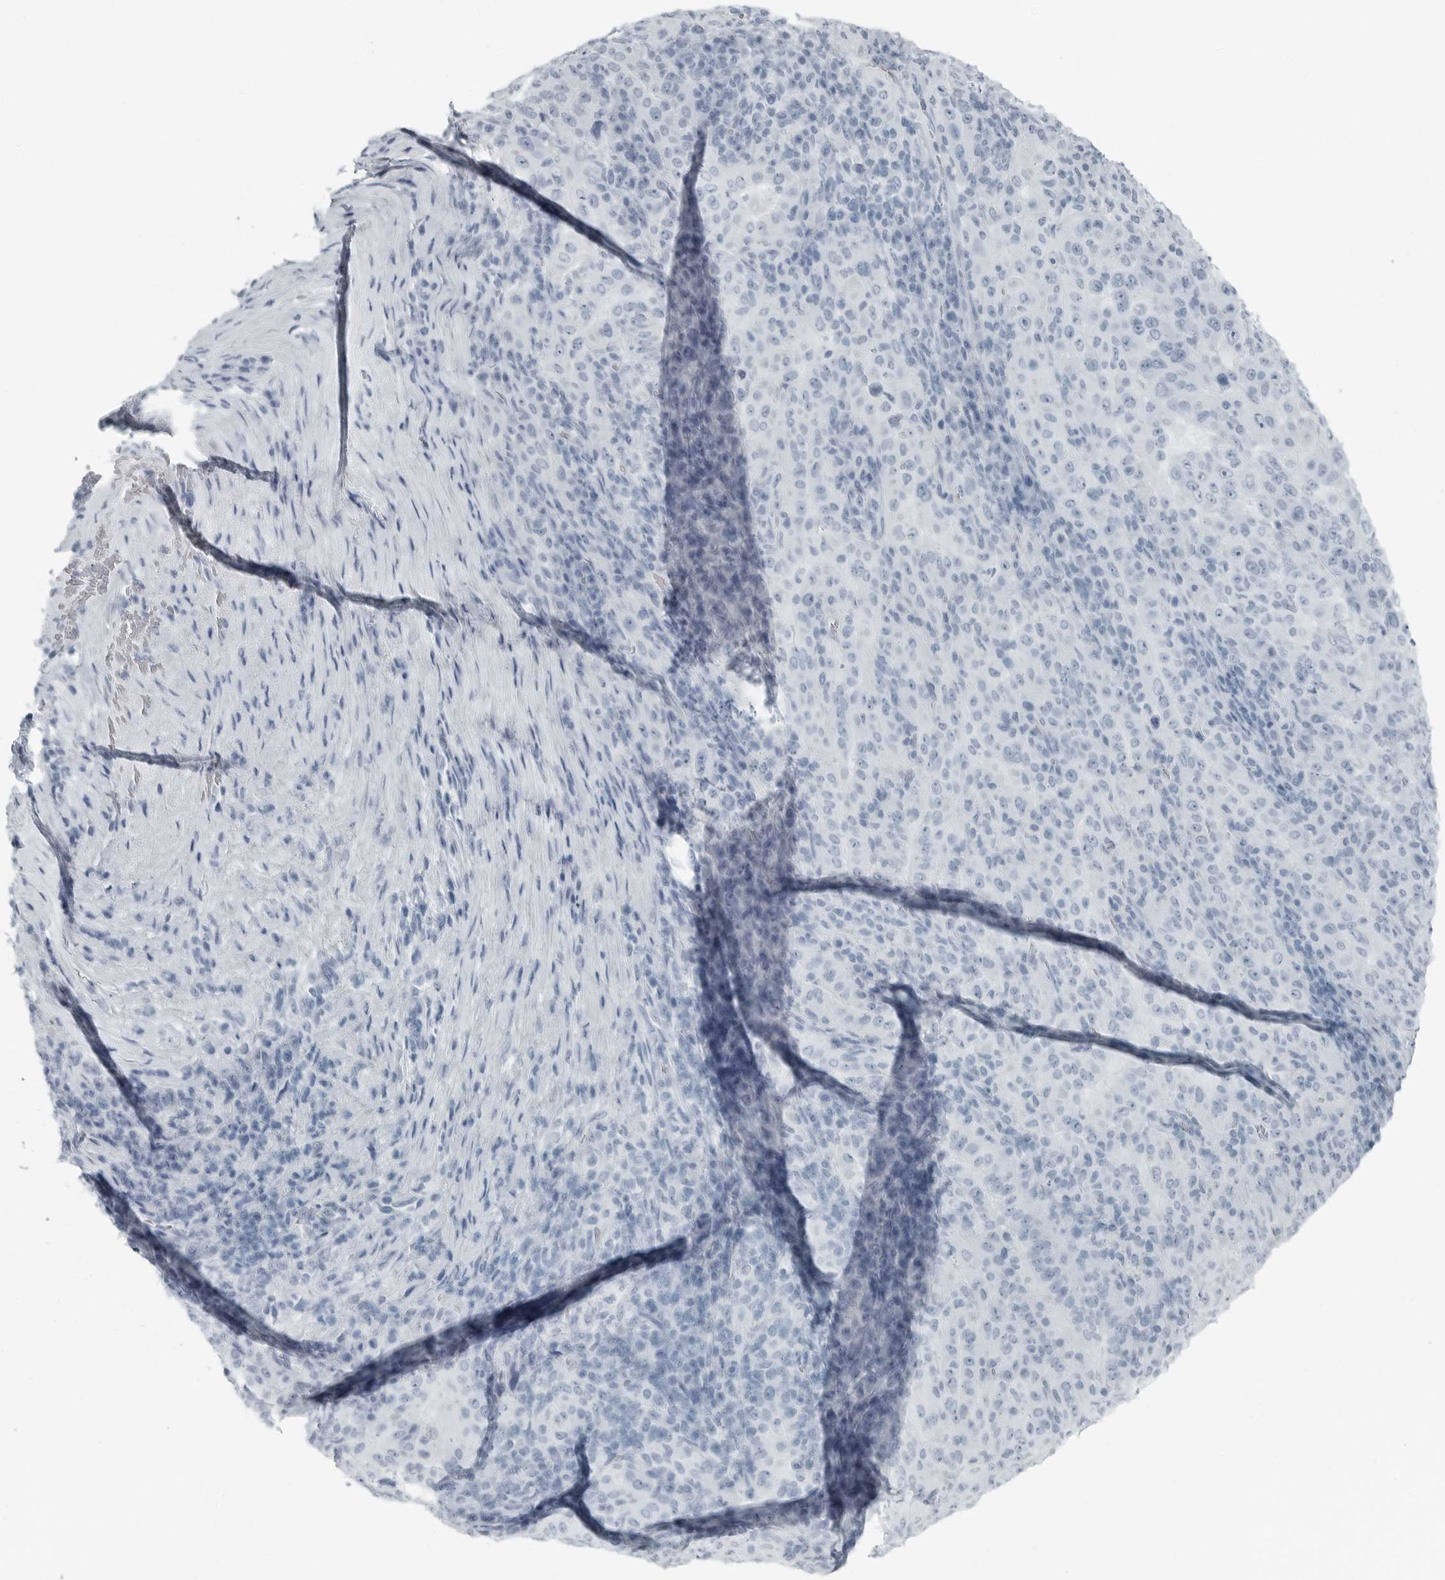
{"staining": {"intensity": "negative", "quantity": "none", "location": "none"}, "tissue": "pancreatic cancer", "cell_type": "Tumor cells", "image_type": "cancer", "snomed": [{"axis": "morphology", "description": "Adenocarcinoma, NOS"}, {"axis": "topography", "description": "Pancreas"}], "caption": "A high-resolution histopathology image shows IHC staining of pancreatic cancer (adenocarcinoma), which demonstrates no significant positivity in tumor cells.", "gene": "FABP6", "patient": {"sex": "male", "age": 63}}